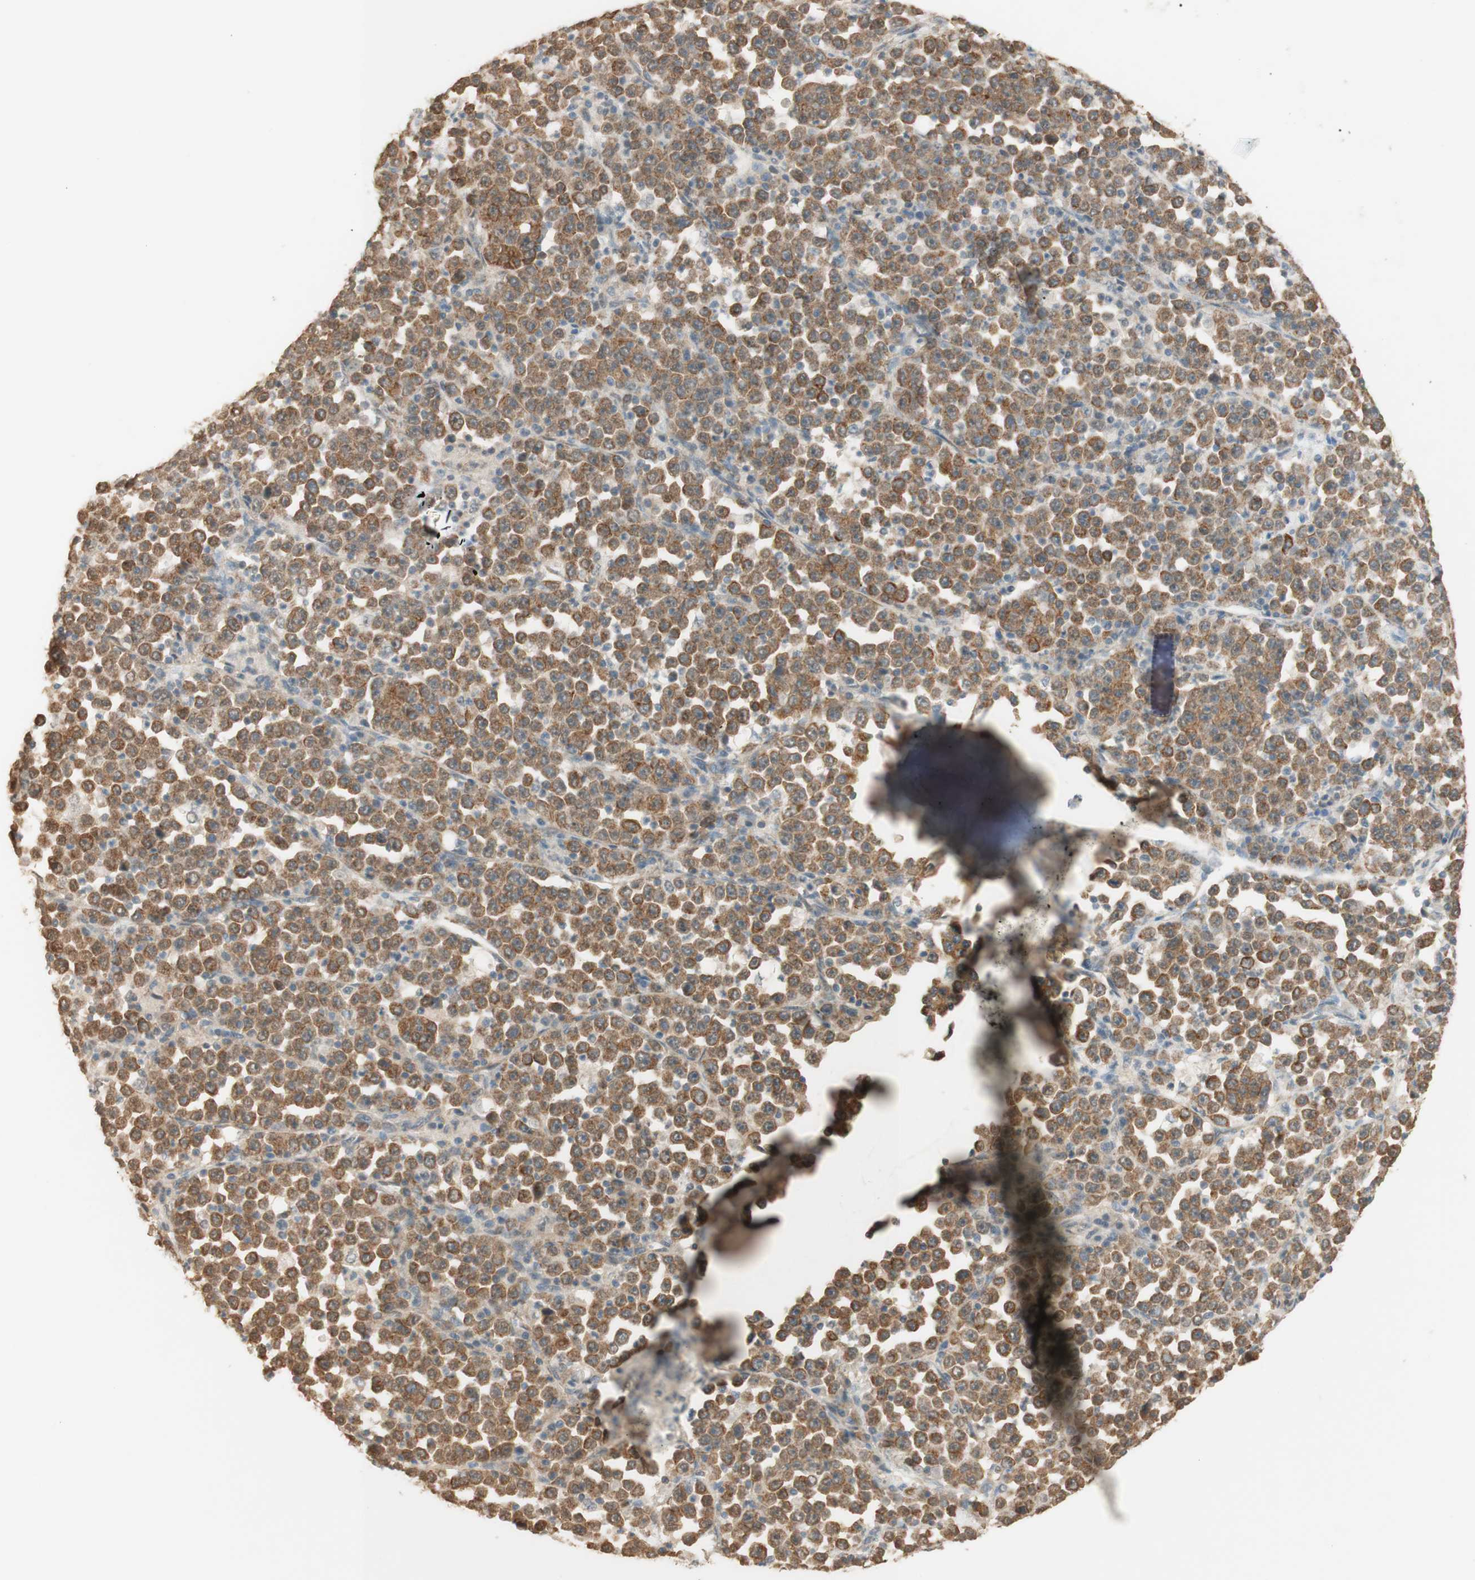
{"staining": {"intensity": "moderate", "quantity": ">75%", "location": "cytoplasmic/membranous"}, "tissue": "stomach cancer", "cell_type": "Tumor cells", "image_type": "cancer", "snomed": [{"axis": "morphology", "description": "Normal tissue, NOS"}, {"axis": "morphology", "description": "Adenocarcinoma, NOS"}, {"axis": "topography", "description": "Stomach, upper"}, {"axis": "topography", "description": "Stomach"}], "caption": "Immunohistochemical staining of human stomach cancer (adenocarcinoma) exhibits medium levels of moderate cytoplasmic/membranous protein expression in approximately >75% of tumor cells. The protein of interest is stained brown, and the nuclei are stained in blue (DAB IHC with brightfield microscopy, high magnification).", "gene": "SPINT2", "patient": {"sex": "male", "age": 59}}